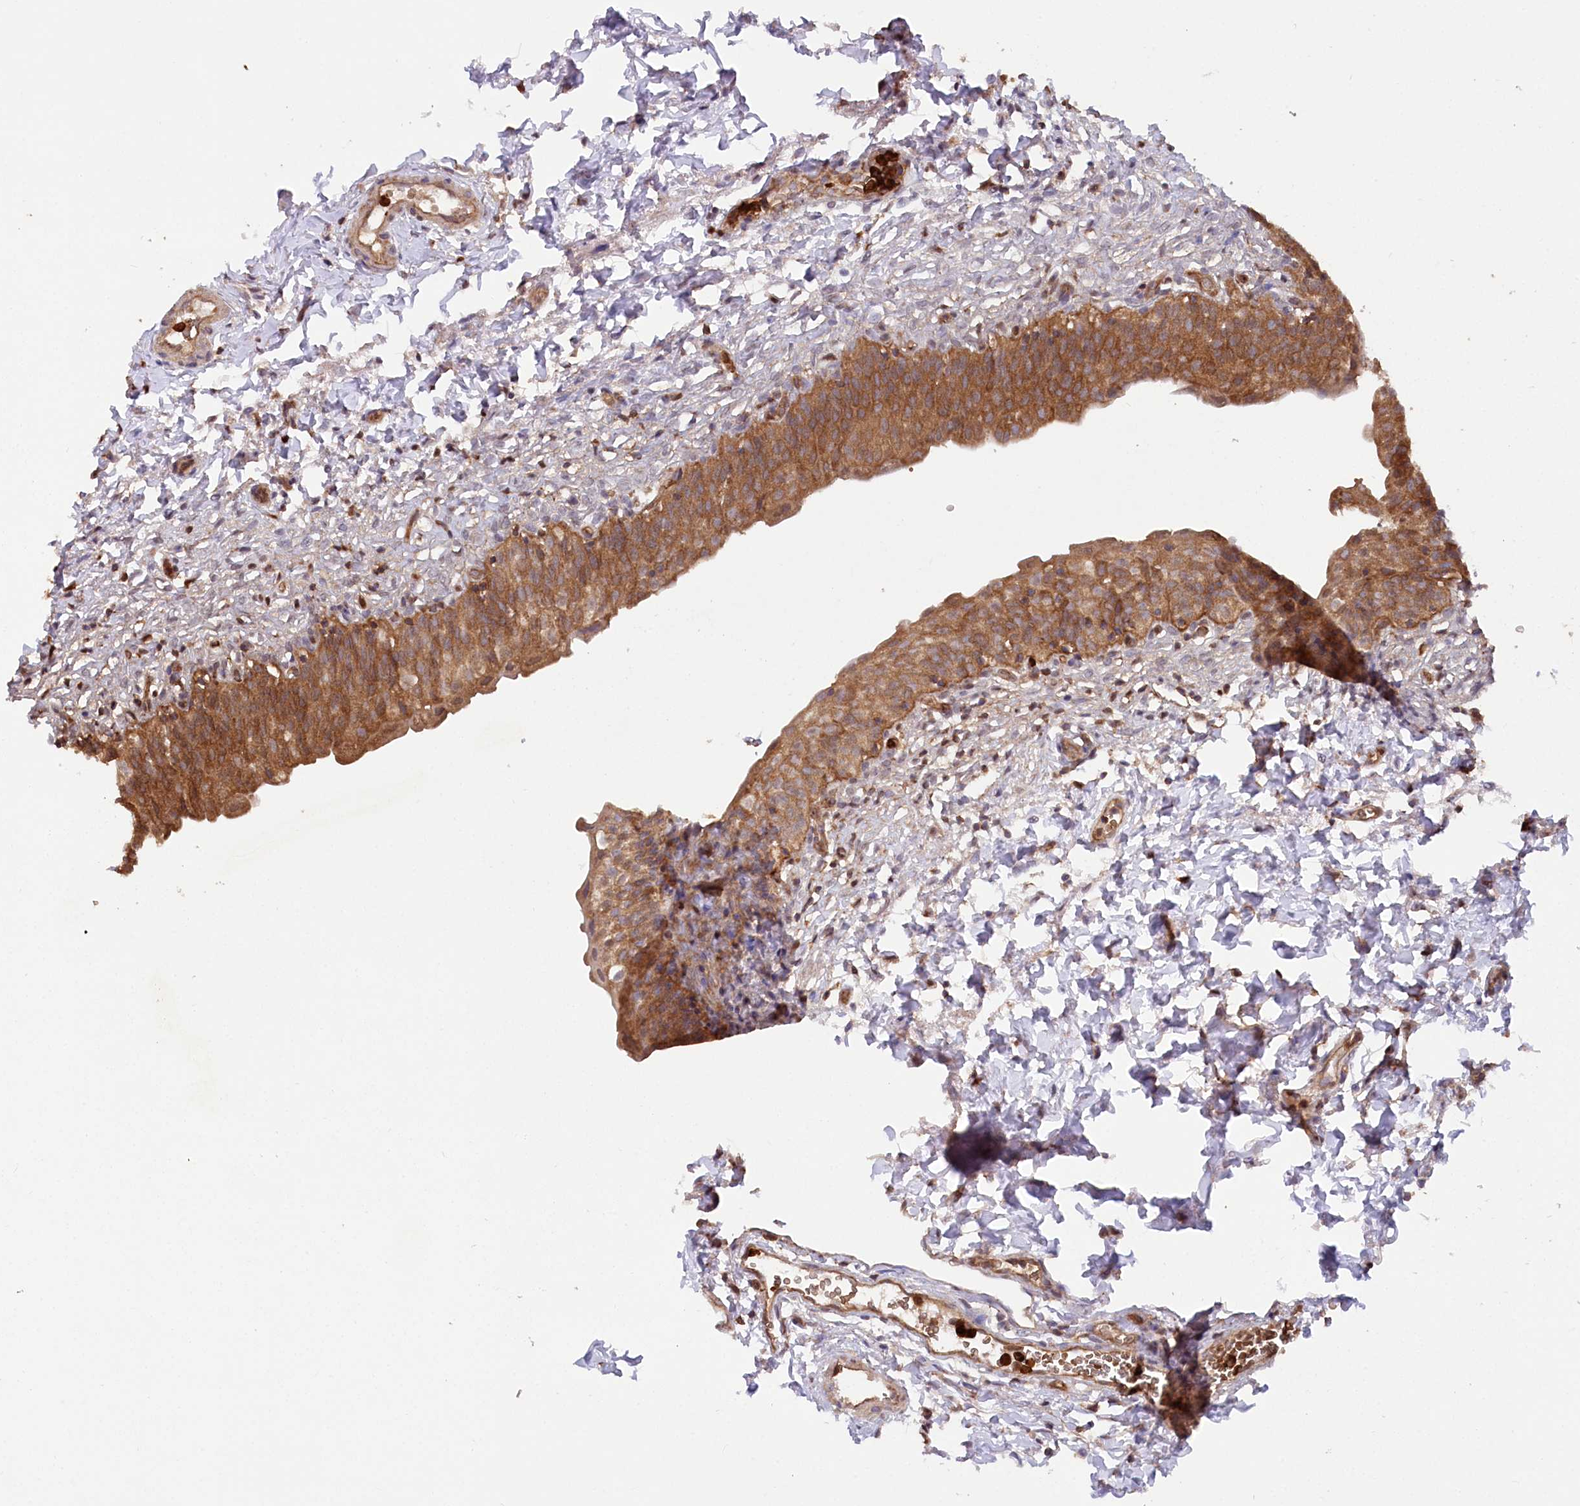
{"staining": {"intensity": "strong", "quantity": ">75%", "location": "cytoplasmic/membranous"}, "tissue": "urinary bladder", "cell_type": "Urothelial cells", "image_type": "normal", "snomed": [{"axis": "morphology", "description": "Normal tissue, NOS"}, {"axis": "topography", "description": "Urinary bladder"}], "caption": "About >75% of urothelial cells in unremarkable human urinary bladder demonstrate strong cytoplasmic/membranous protein positivity as visualized by brown immunohistochemical staining.", "gene": "LSG1", "patient": {"sex": "male", "age": 55}}